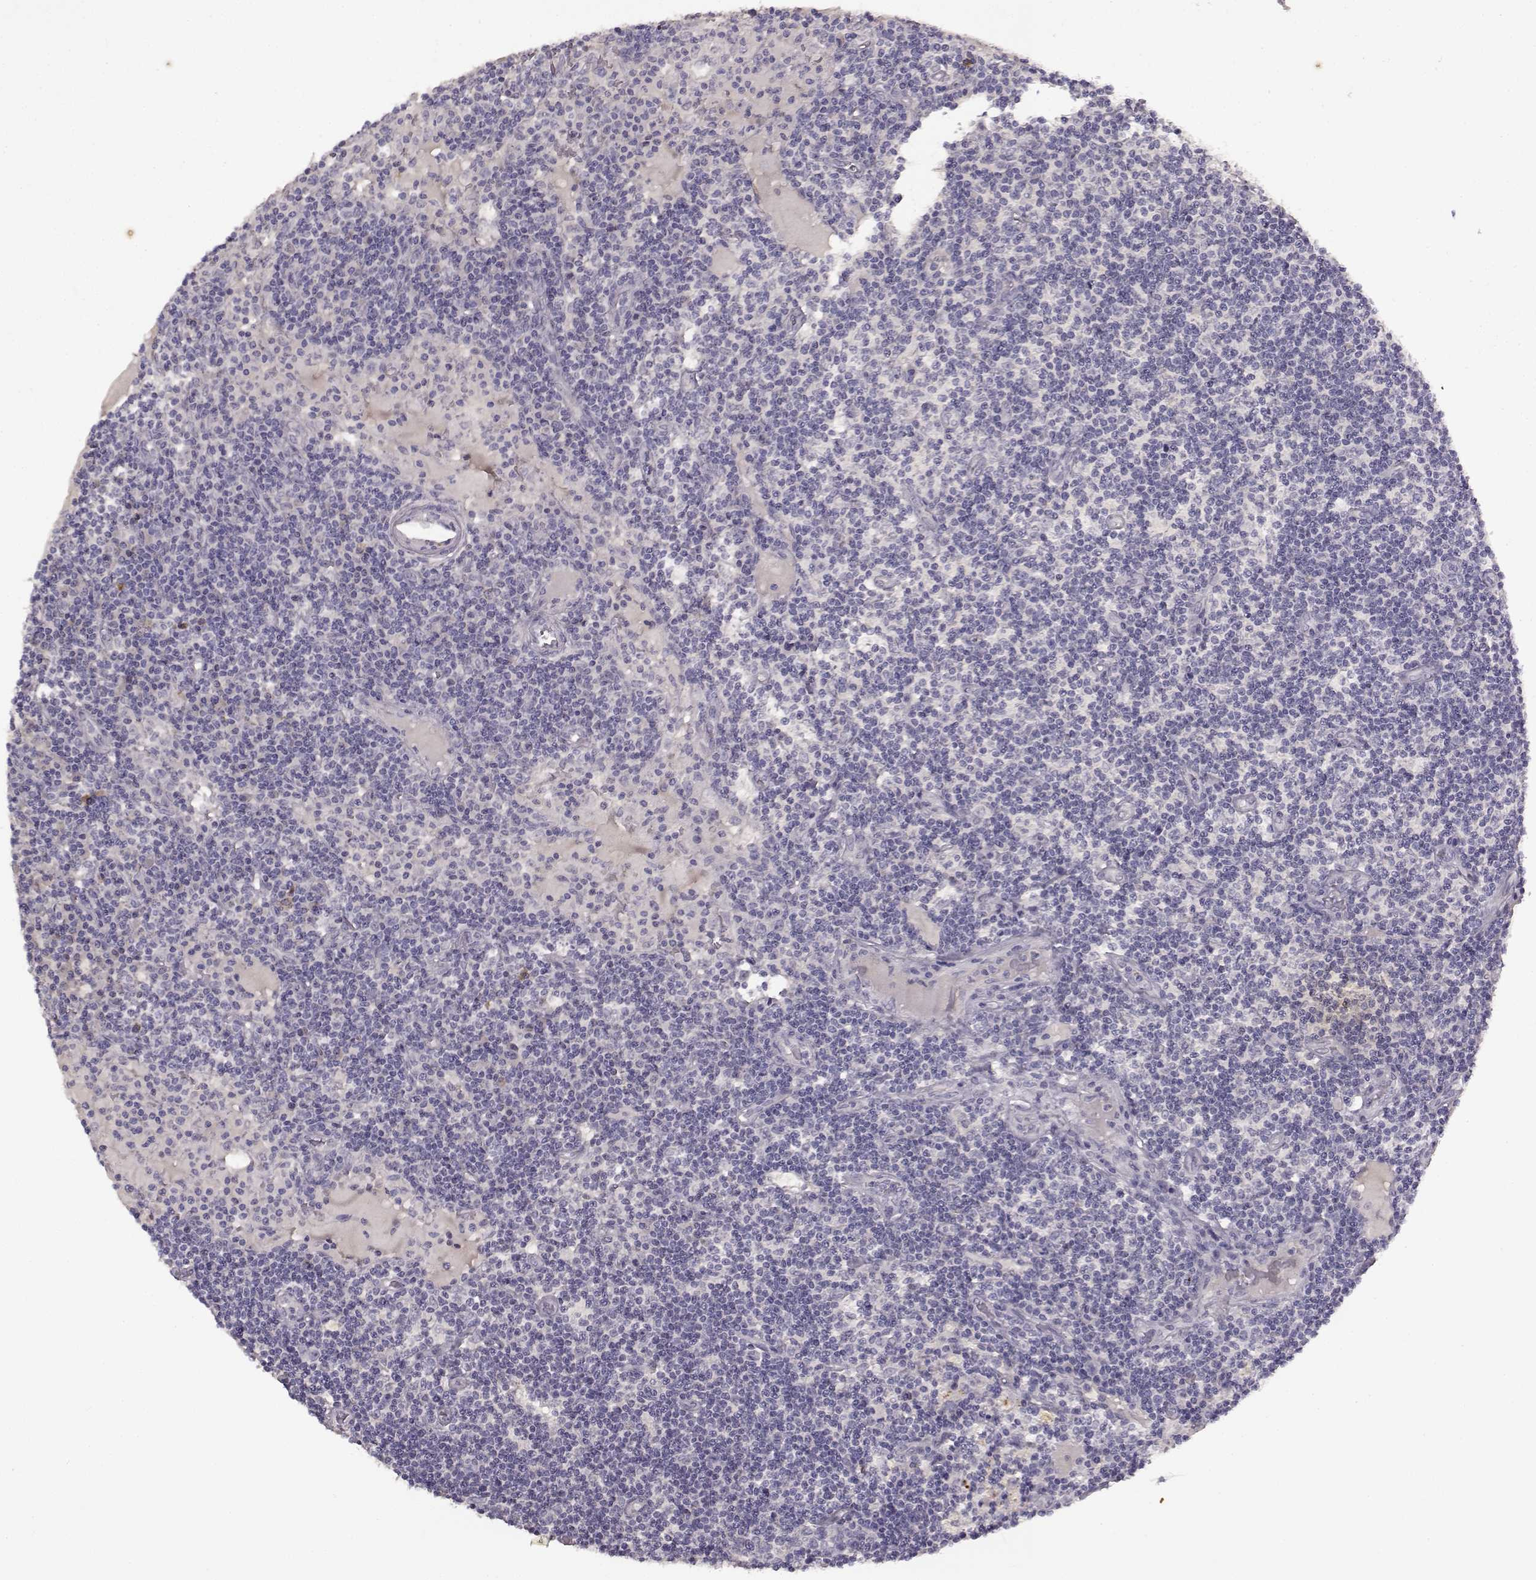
{"staining": {"intensity": "negative", "quantity": "none", "location": "none"}, "tissue": "lymph node", "cell_type": "Germinal center cells", "image_type": "normal", "snomed": [{"axis": "morphology", "description": "Normal tissue, NOS"}, {"axis": "topography", "description": "Lymph node"}], "caption": "The micrograph exhibits no significant positivity in germinal center cells of lymph node.", "gene": "SPAG17", "patient": {"sex": "female", "age": 72}}